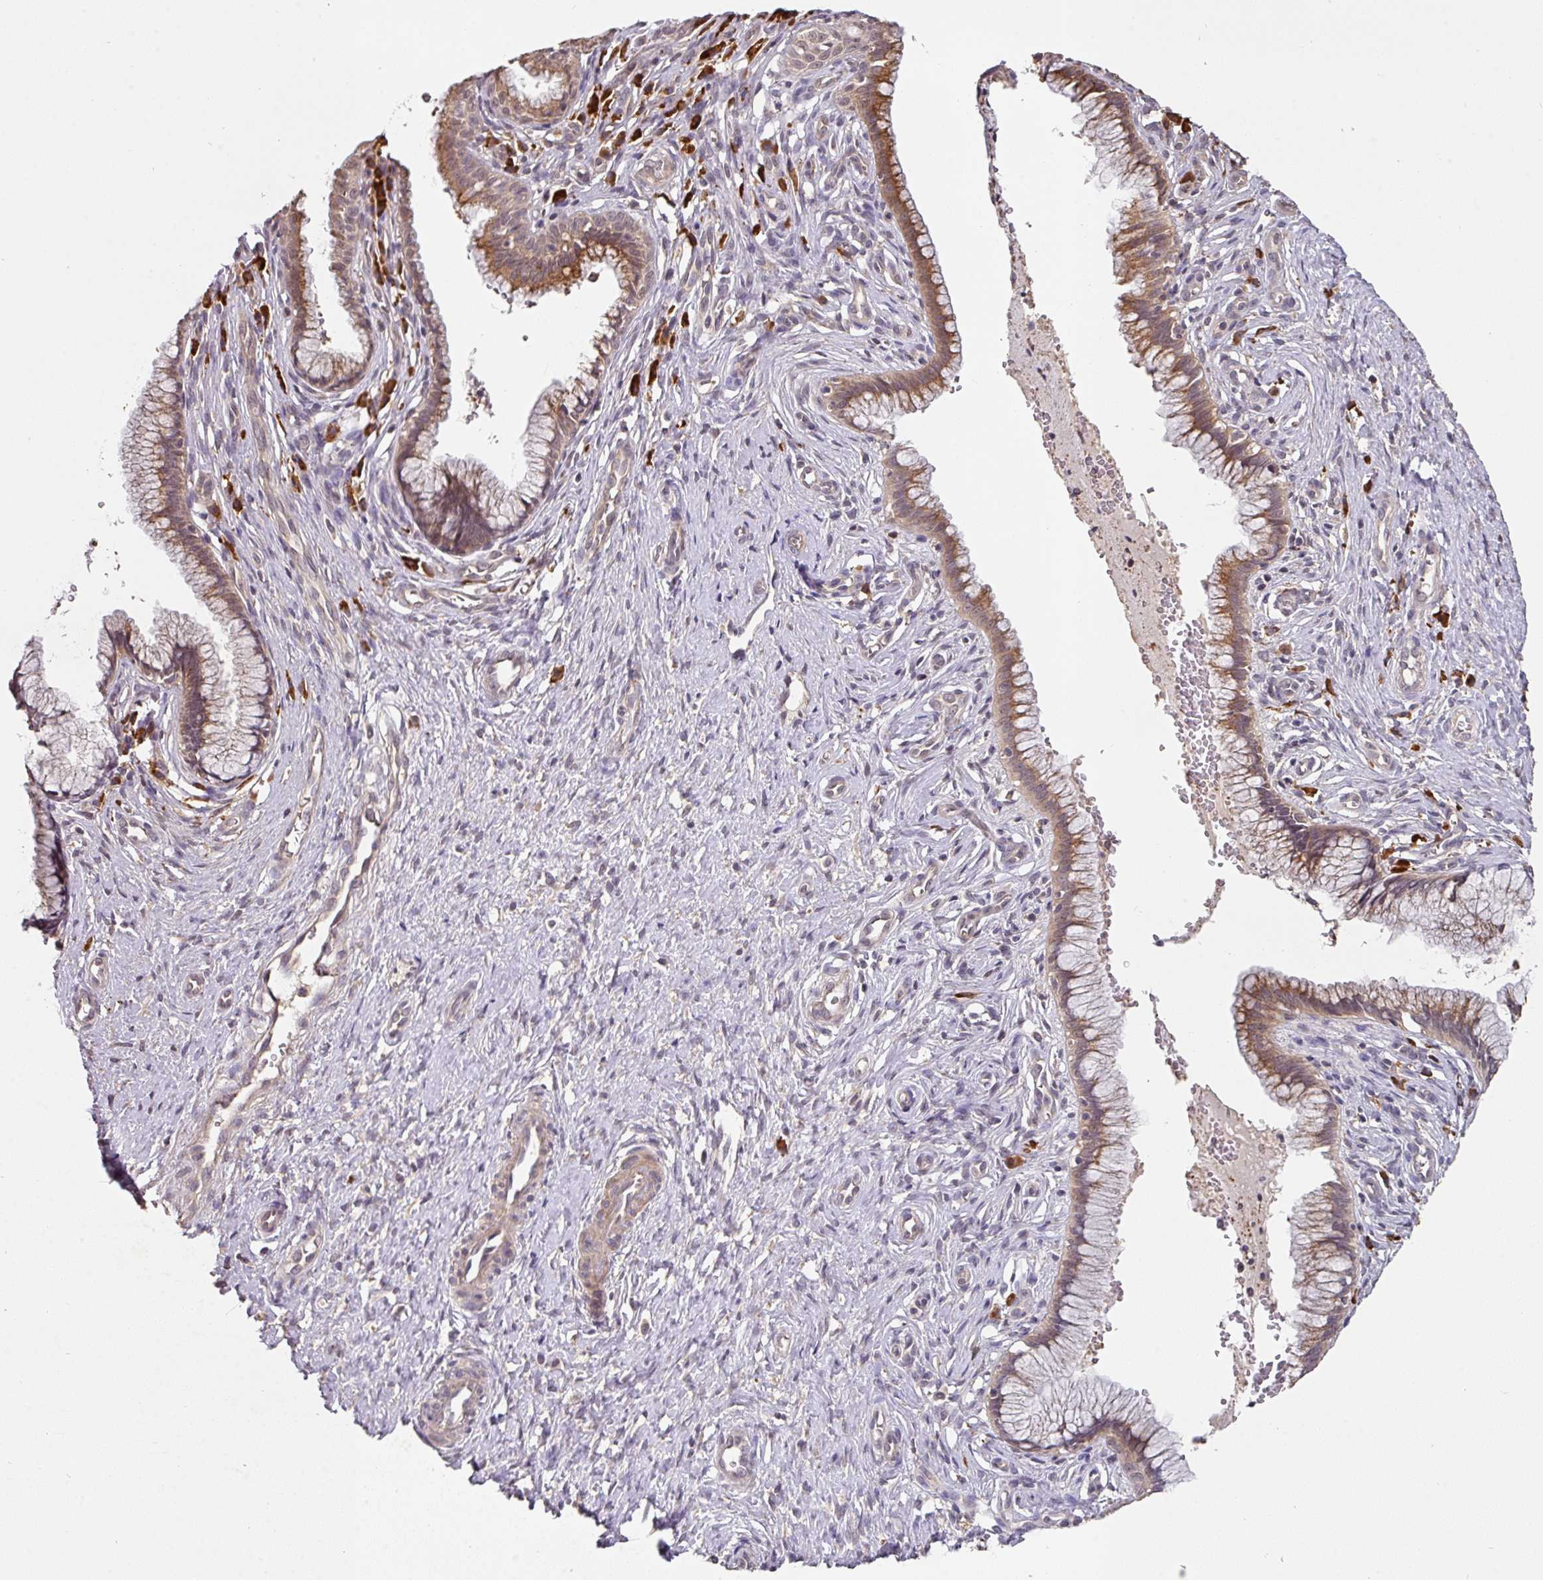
{"staining": {"intensity": "moderate", "quantity": ">75%", "location": "cytoplasmic/membranous"}, "tissue": "cervix", "cell_type": "Glandular cells", "image_type": "normal", "snomed": [{"axis": "morphology", "description": "Normal tissue, NOS"}, {"axis": "topography", "description": "Cervix"}], "caption": "The micrograph reveals a brown stain indicating the presence of a protein in the cytoplasmic/membranous of glandular cells in cervix.", "gene": "ACVR2B", "patient": {"sex": "female", "age": 36}}